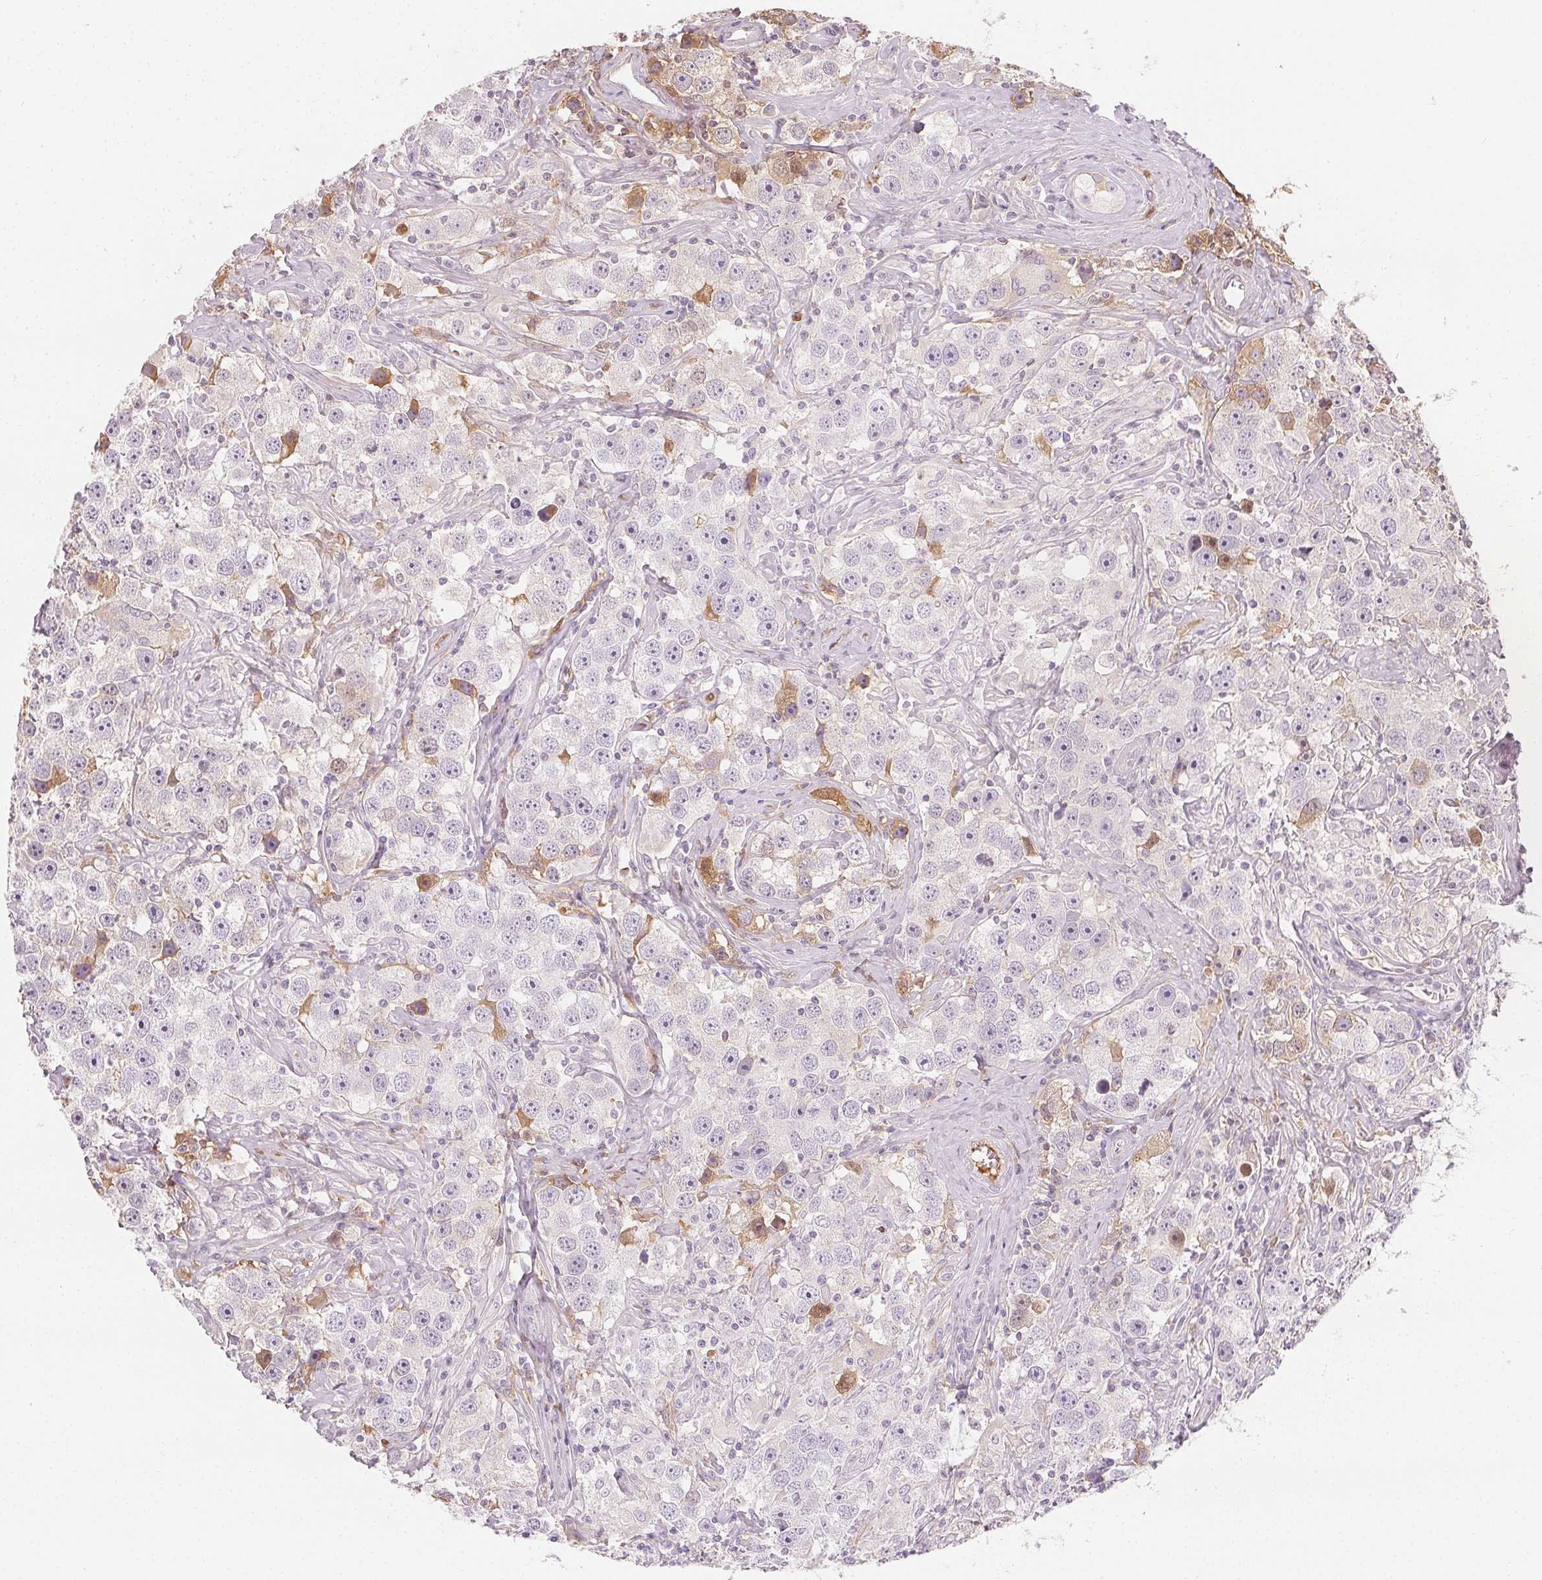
{"staining": {"intensity": "negative", "quantity": "none", "location": "none"}, "tissue": "testis cancer", "cell_type": "Tumor cells", "image_type": "cancer", "snomed": [{"axis": "morphology", "description": "Seminoma, NOS"}, {"axis": "topography", "description": "Testis"}], "caption": "High power microscopy histopathology image of an IHC image of seminoma (testis), revealing no significant expression in tumor cells.", "gene": "AFM", "patient": {"sex": "male", "age": 49}}